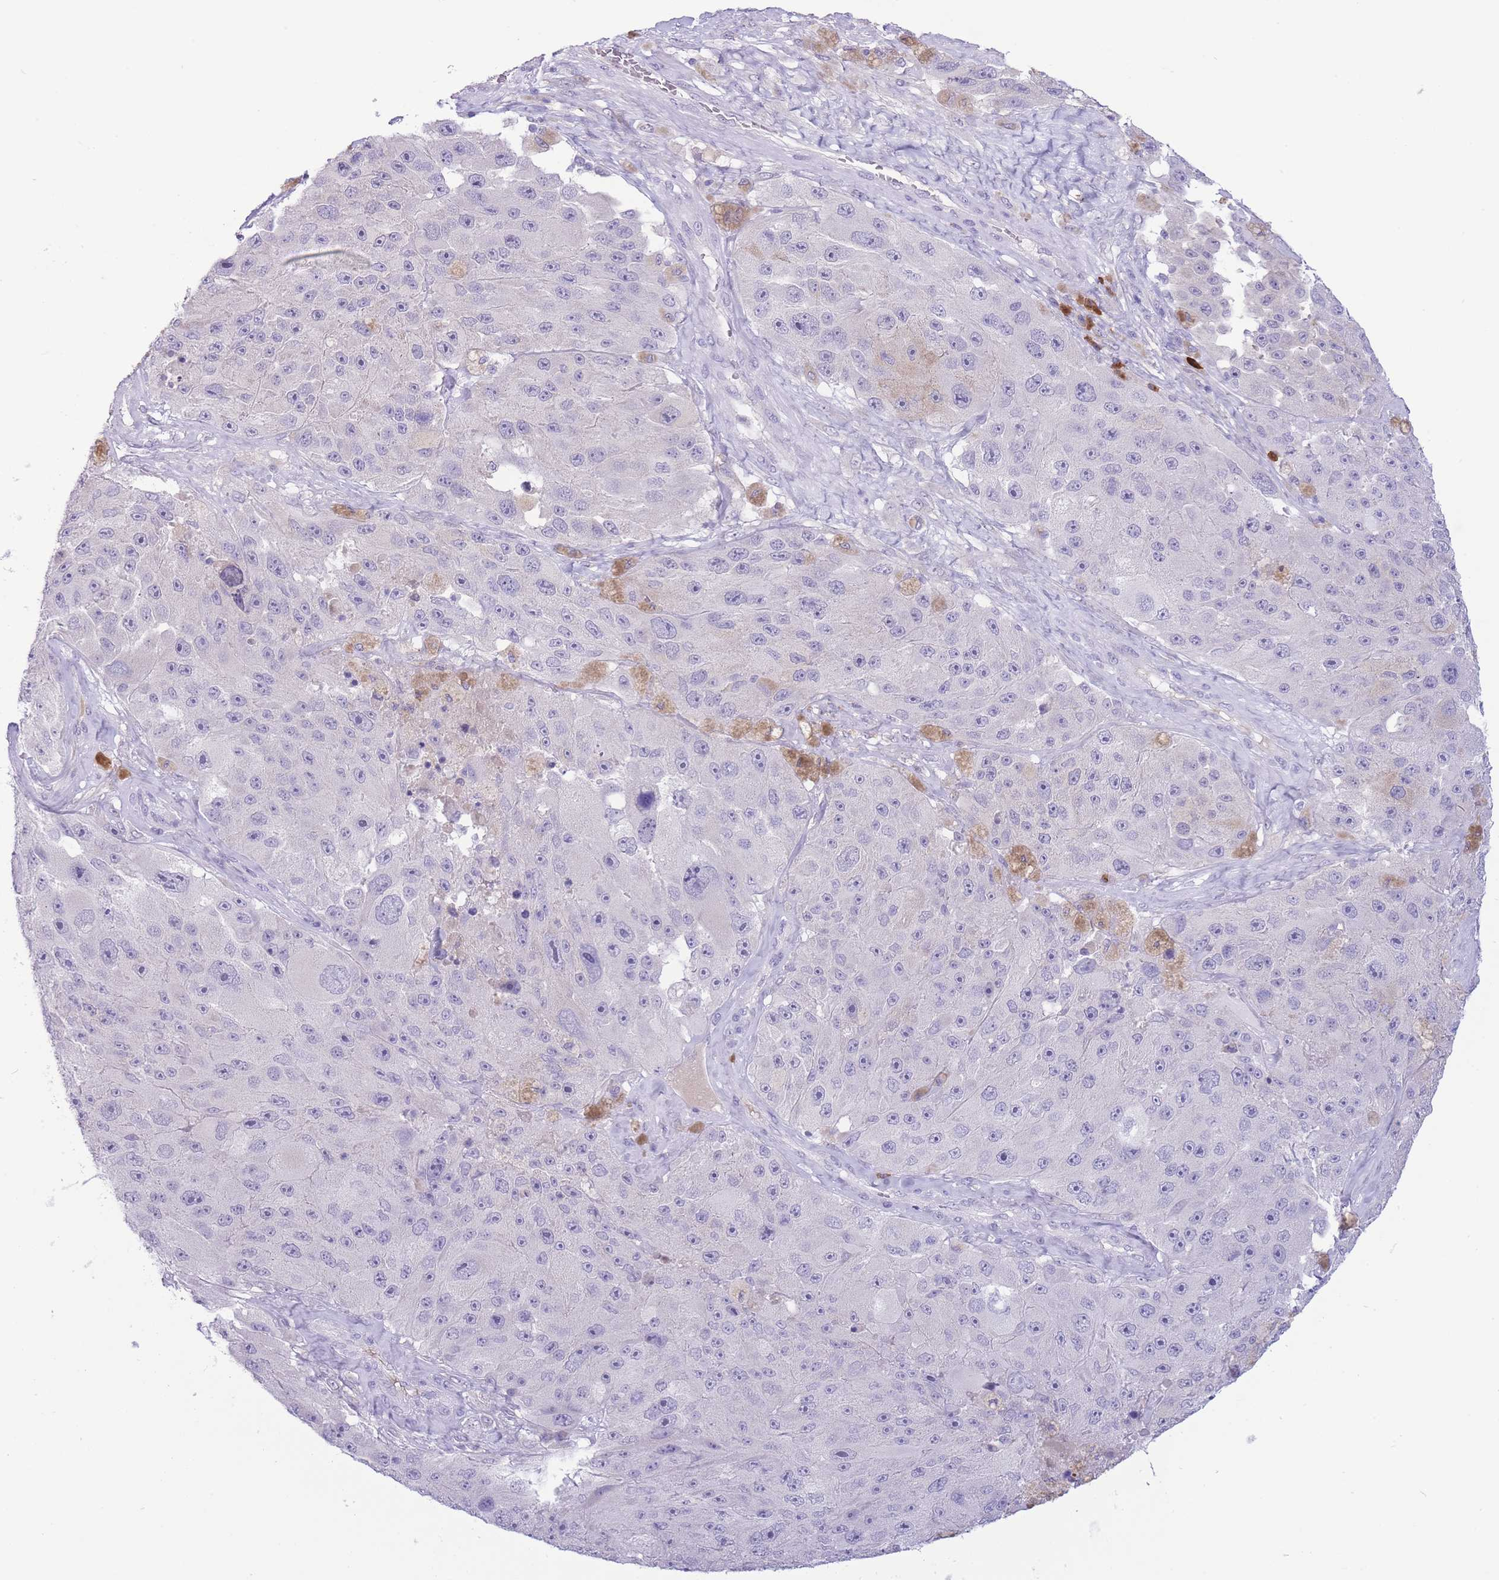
{"staining": {"intensity": "negative", "quantity": "none", "location": "none"}, "tissue": "melanoma", "cell_type": "Tumor cells", "image_type": "cancer", "snomed": [{"axis": "morphology", "description": "Malignant melanoma, Metastatic site"}, {"axis": "topography", "description": "Lymph node"}], "caption": "This is a histopathology image of IHC staining of melanoma, which shows no staining in tumor cells.", "gene": "ASAP3", "patient": {"sex": "male", "age": 62}}